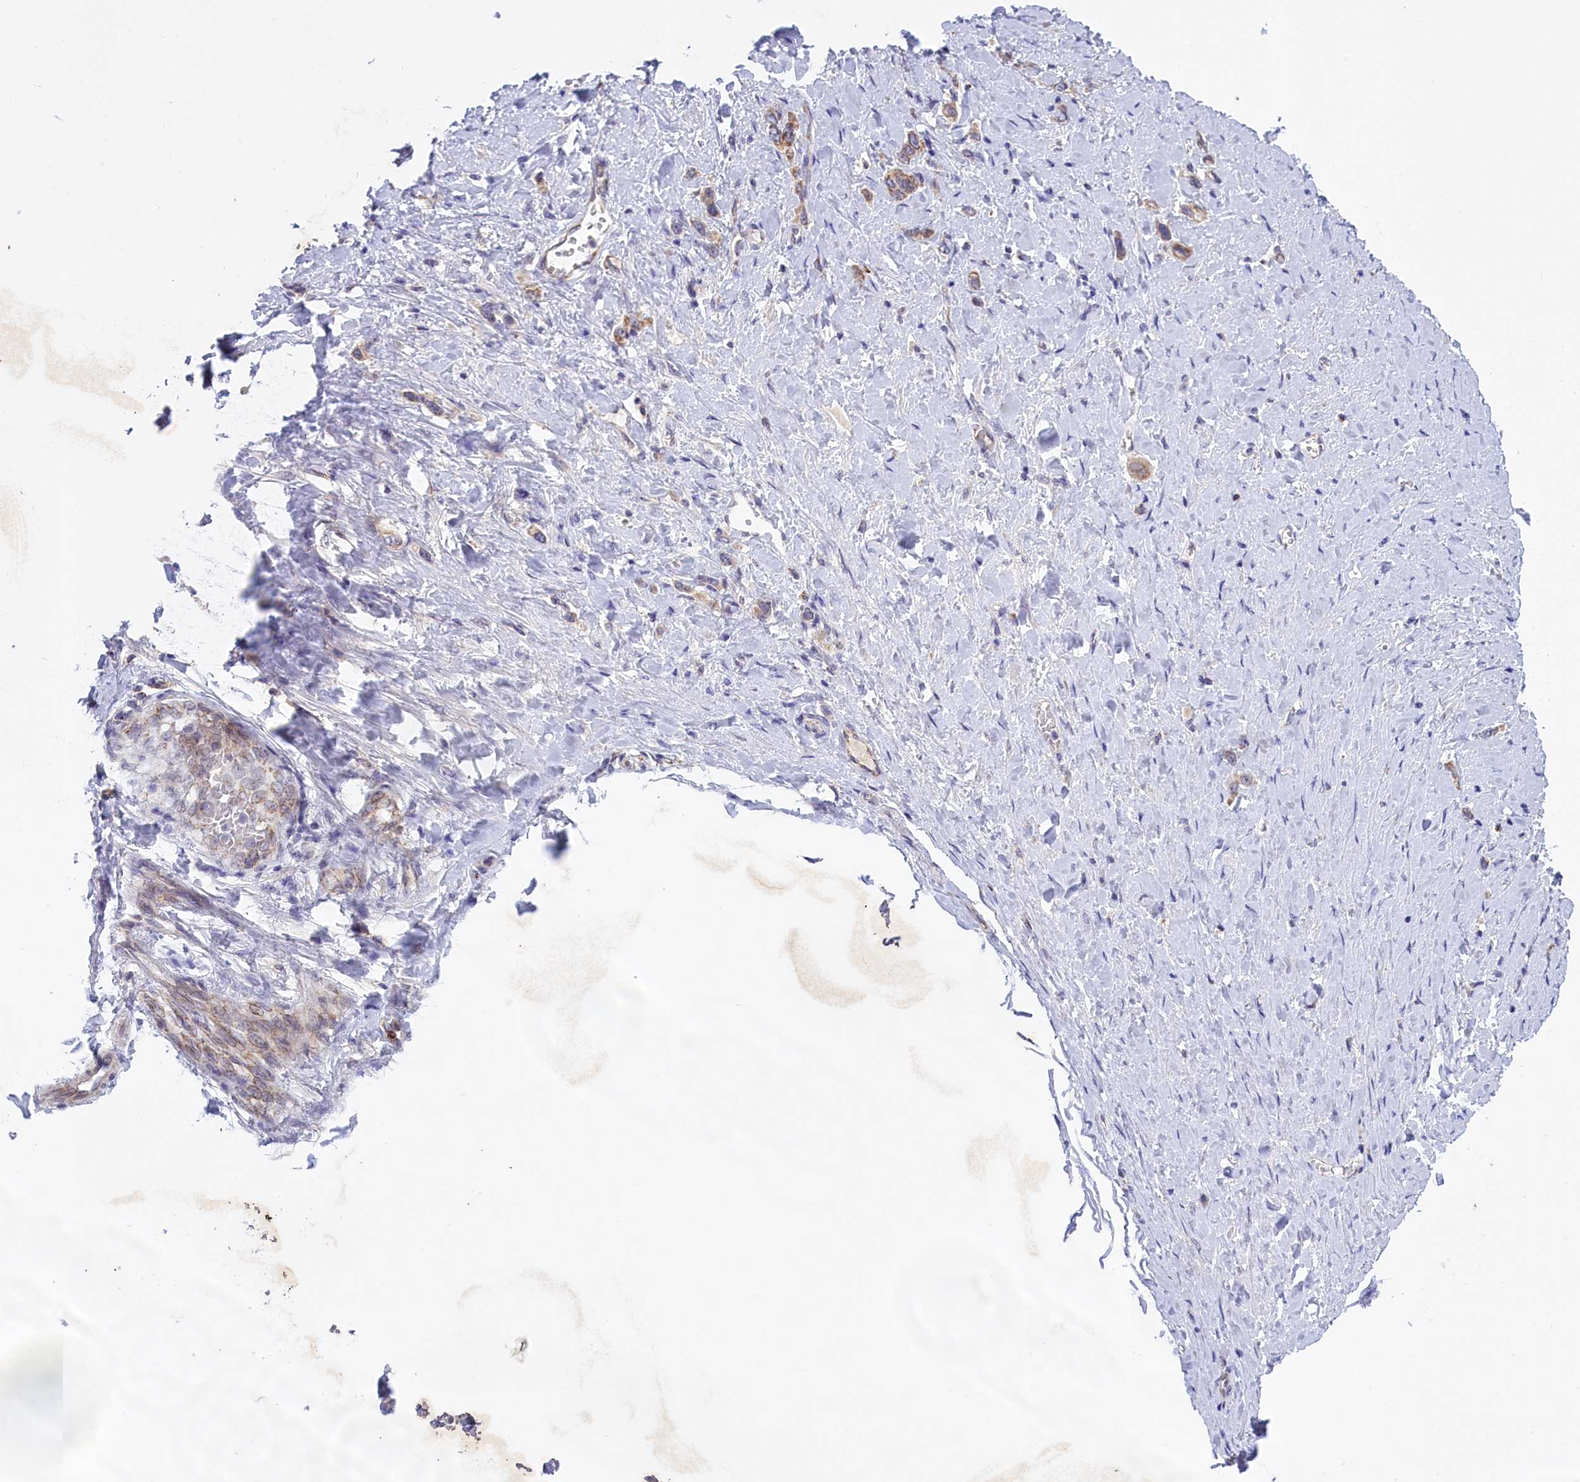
{"staining": {"intensity": "moderate", "quantity": "25%-75%", "location": "cytoplasmic/membranous"}, "tissue": "stomach cancer", "cell_type": "Tumor cells", "image_type": "cancer", "snomed": [{"axis": "morphology", "description": "Adenocarcinoma, NOS"}, {"axis": "topography", "description": "Stomach"}], "caption": "Adenocarcinoma (stomach) was stained to show a protein in brown. There is medium levels of moderate cytoplasmic/membranous expression in about 25%-75% of tumor cells.", "gene": "FAM149B1", "patient": {"sex": "female", "age": 65}}